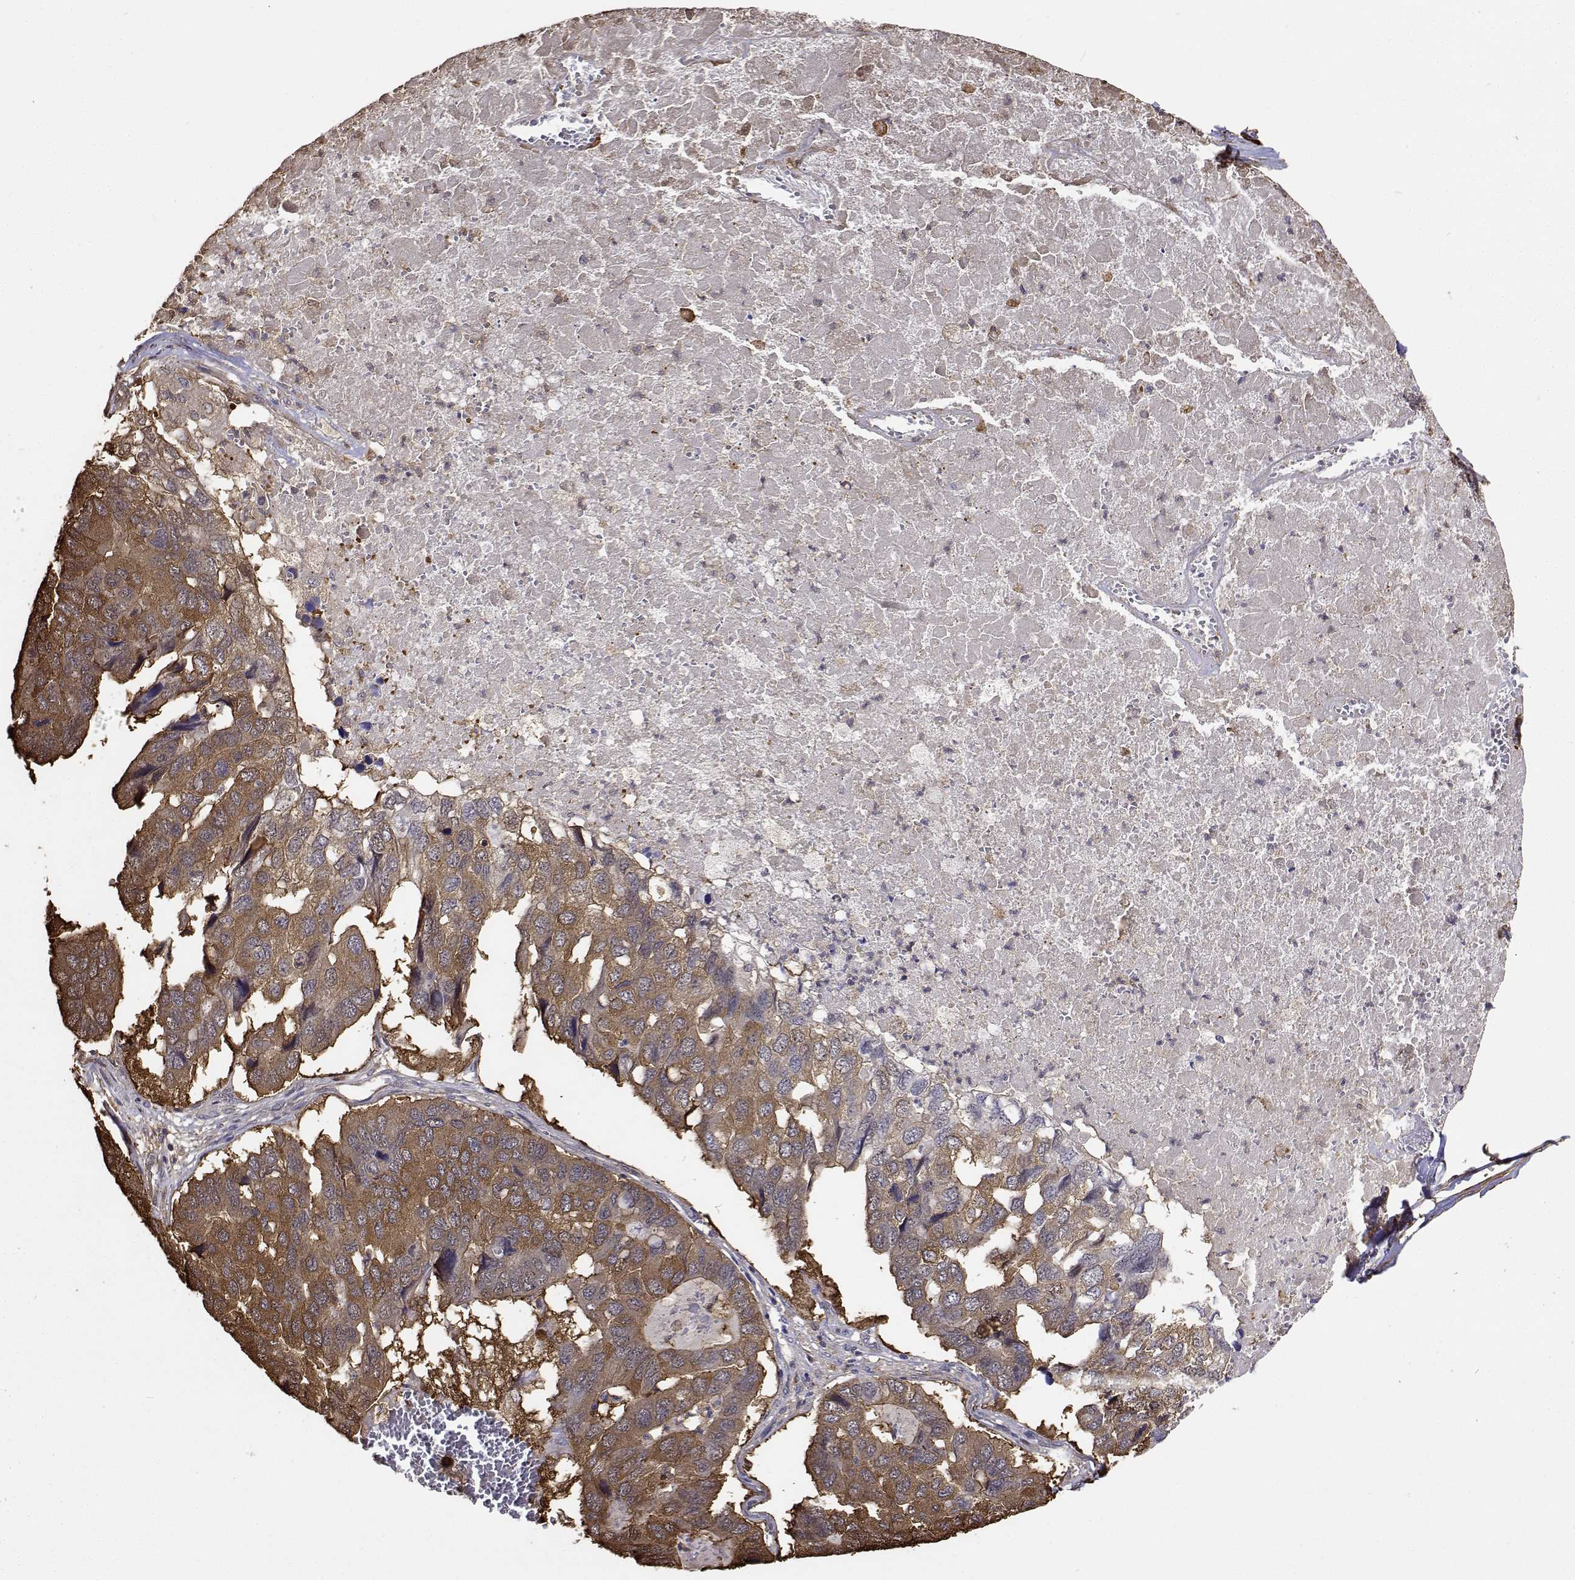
{"staining": {"intensity": "moderate", "quantity": ">75%", "location": "cytoplasmic/membranous"}, "tissue": "pancreatic cancer", "cell_type": "Tumor cells", "image_type": "cancer", "snomed": [{"axis": "morphology", "description": "Adenocarcinoma, NOS"}, {"axis": "topography", "description": "Pancreas"}], "caption": "Immunohistochemistry (IHC) staining of pancreatic adenocarcinoma, which exhibits medium levels of moderate cytoplasmic/membranous positivity in about >75% of tumor cells indicating moderate cytoplasmic/membranous protein expression. The staining was performed using DAB (3,3'-diaminobenzidine) (brown) for protein detection and nuclei were counterstained in hematoxylin (blue).", "gene": "PCID2", "patient": {"sex": "male", "age": 50}}